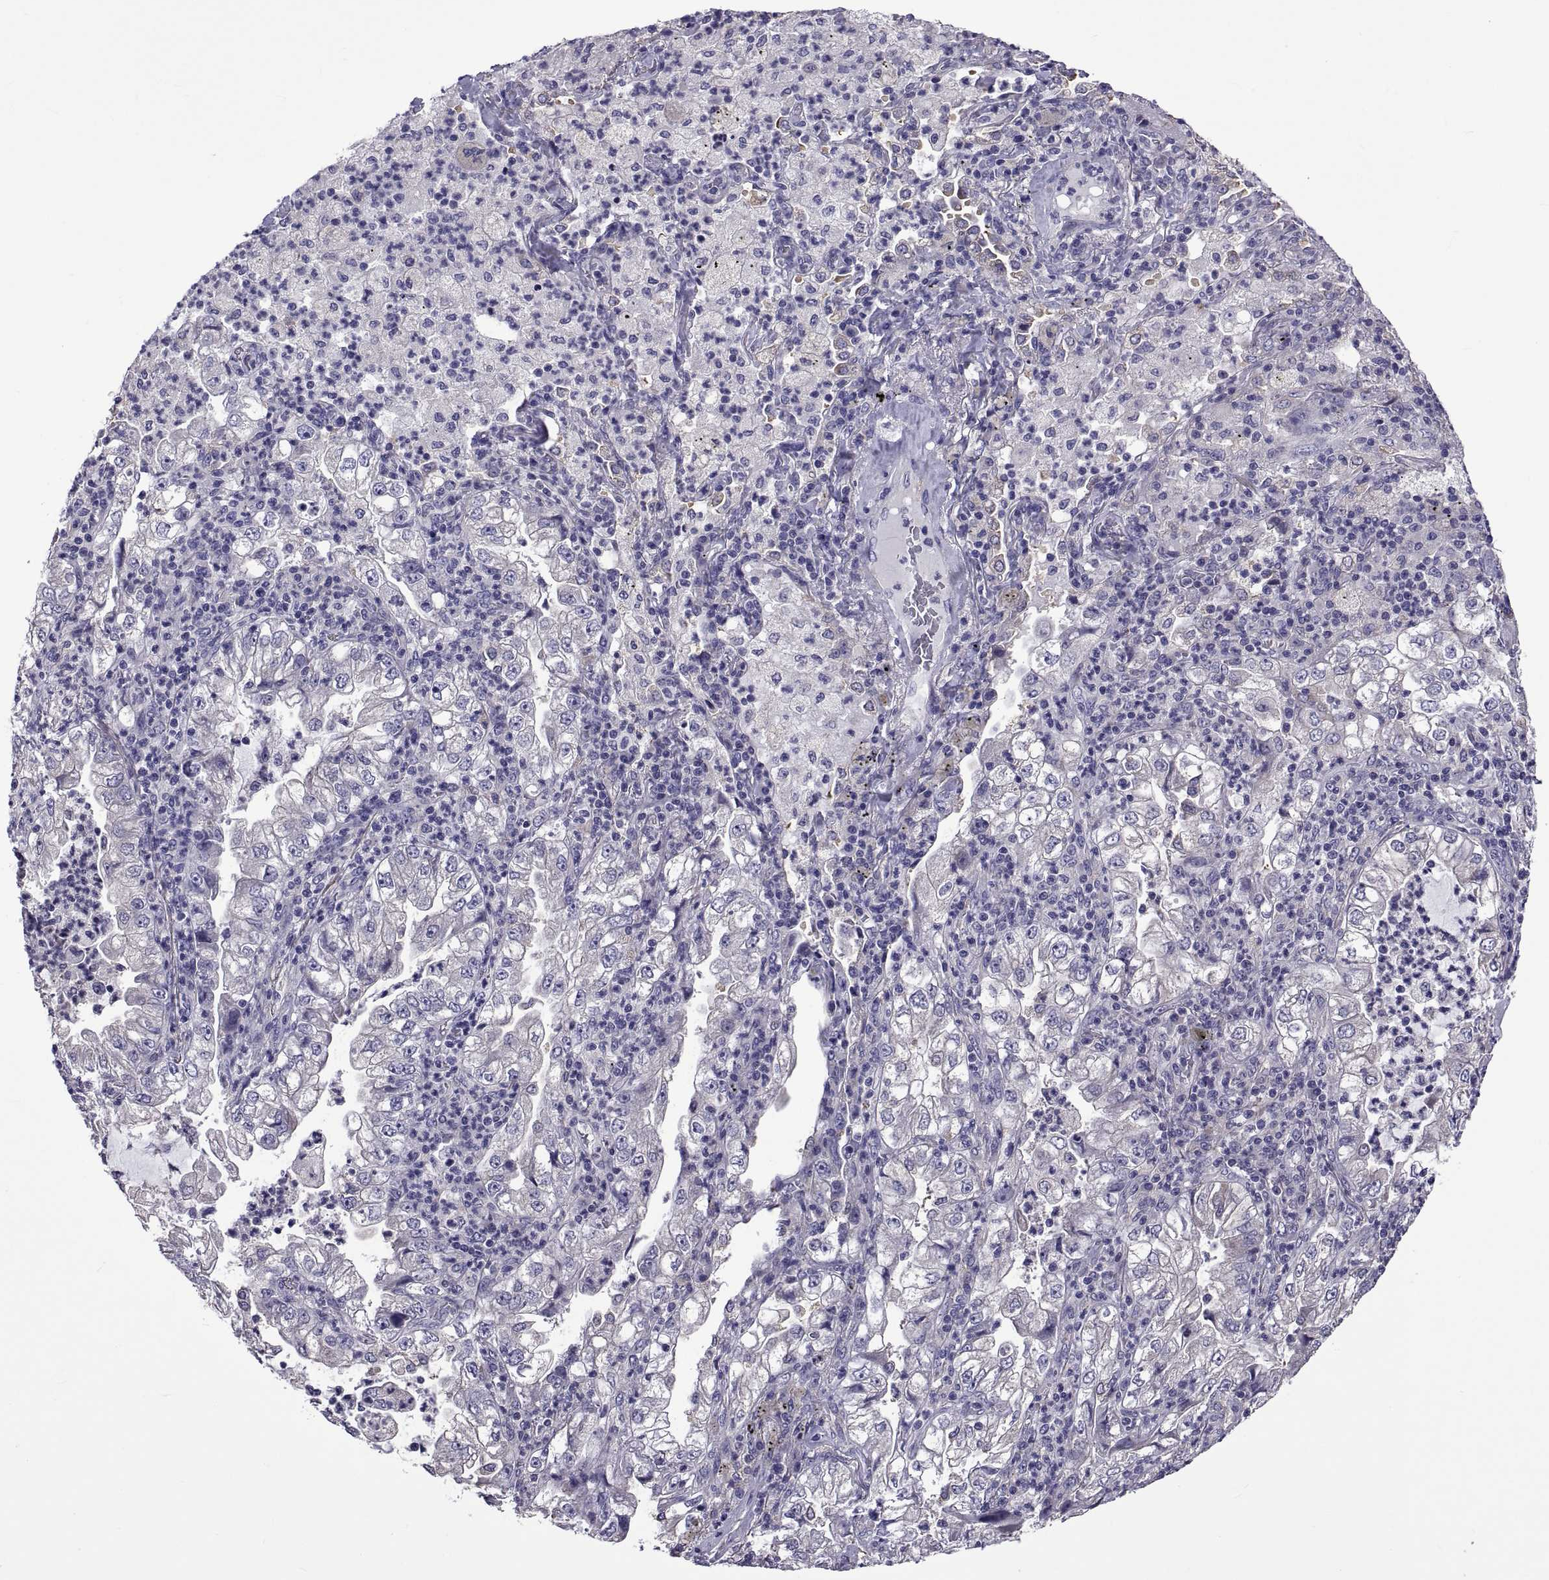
{"staining": {"intensity": "negative", "quantity": "none", "location": "none"}, "tissue": "lung cancer", "cell_type": "Tumor cells", "image_type": "cancer", "snomed": [{"axis": "morphology", "description": "Adenocarcinoma, NOS"}, {"axis": "topography", "description": "Lung"}], "caption": "A photomicrograph of lung adenocarcinoma stained for a protein demonstrates no brown staining in tumor cells. Nuclei are stained in blue.", "gene": "TMC3", "patient": {"sex": "female", "age": 73}}